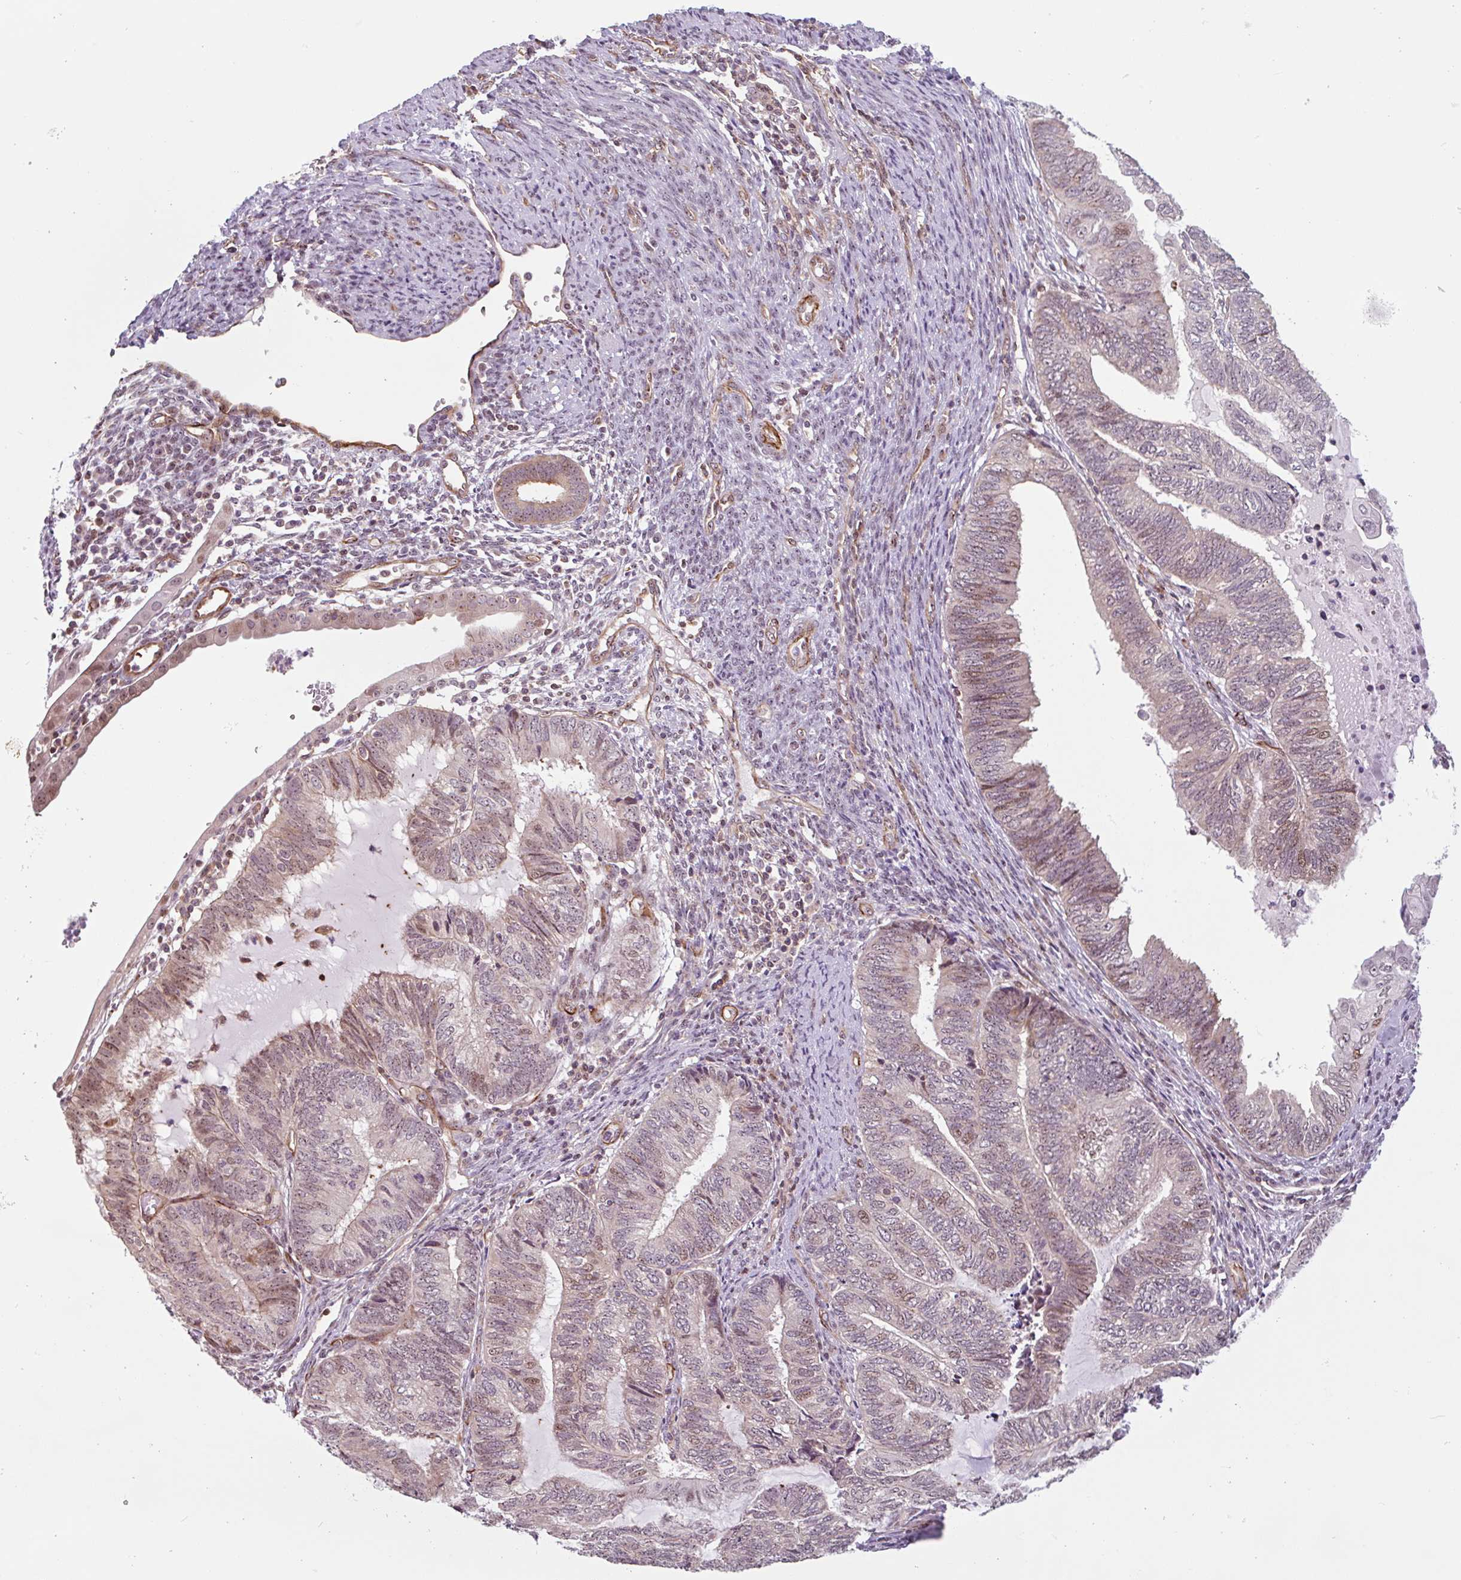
{"staining": {"intensity": "moderate", "quantity": "<25%", "location": "nuclear"}, "tissue": "endometrial cancer", "cell_type": "Tumor cells", "image_type": "cancer", "snomed": [{"axis": "morphology", "description": "Adenocarcinoma, NOS"}, {"axis": "topography", "description": "Uterus"}, {"axis": "topography", "description": "Endometrium"}], "caption": "Endometrial cancer stained with DAB (3,3'-diaminobenzidine) immunohistochemistry (IHC) reveals low levels of moderate nuclear positivity in approximately <25% of tumor cells.", "gene": "ZNF689", "patient": {"sex": "female", "age": 70}}